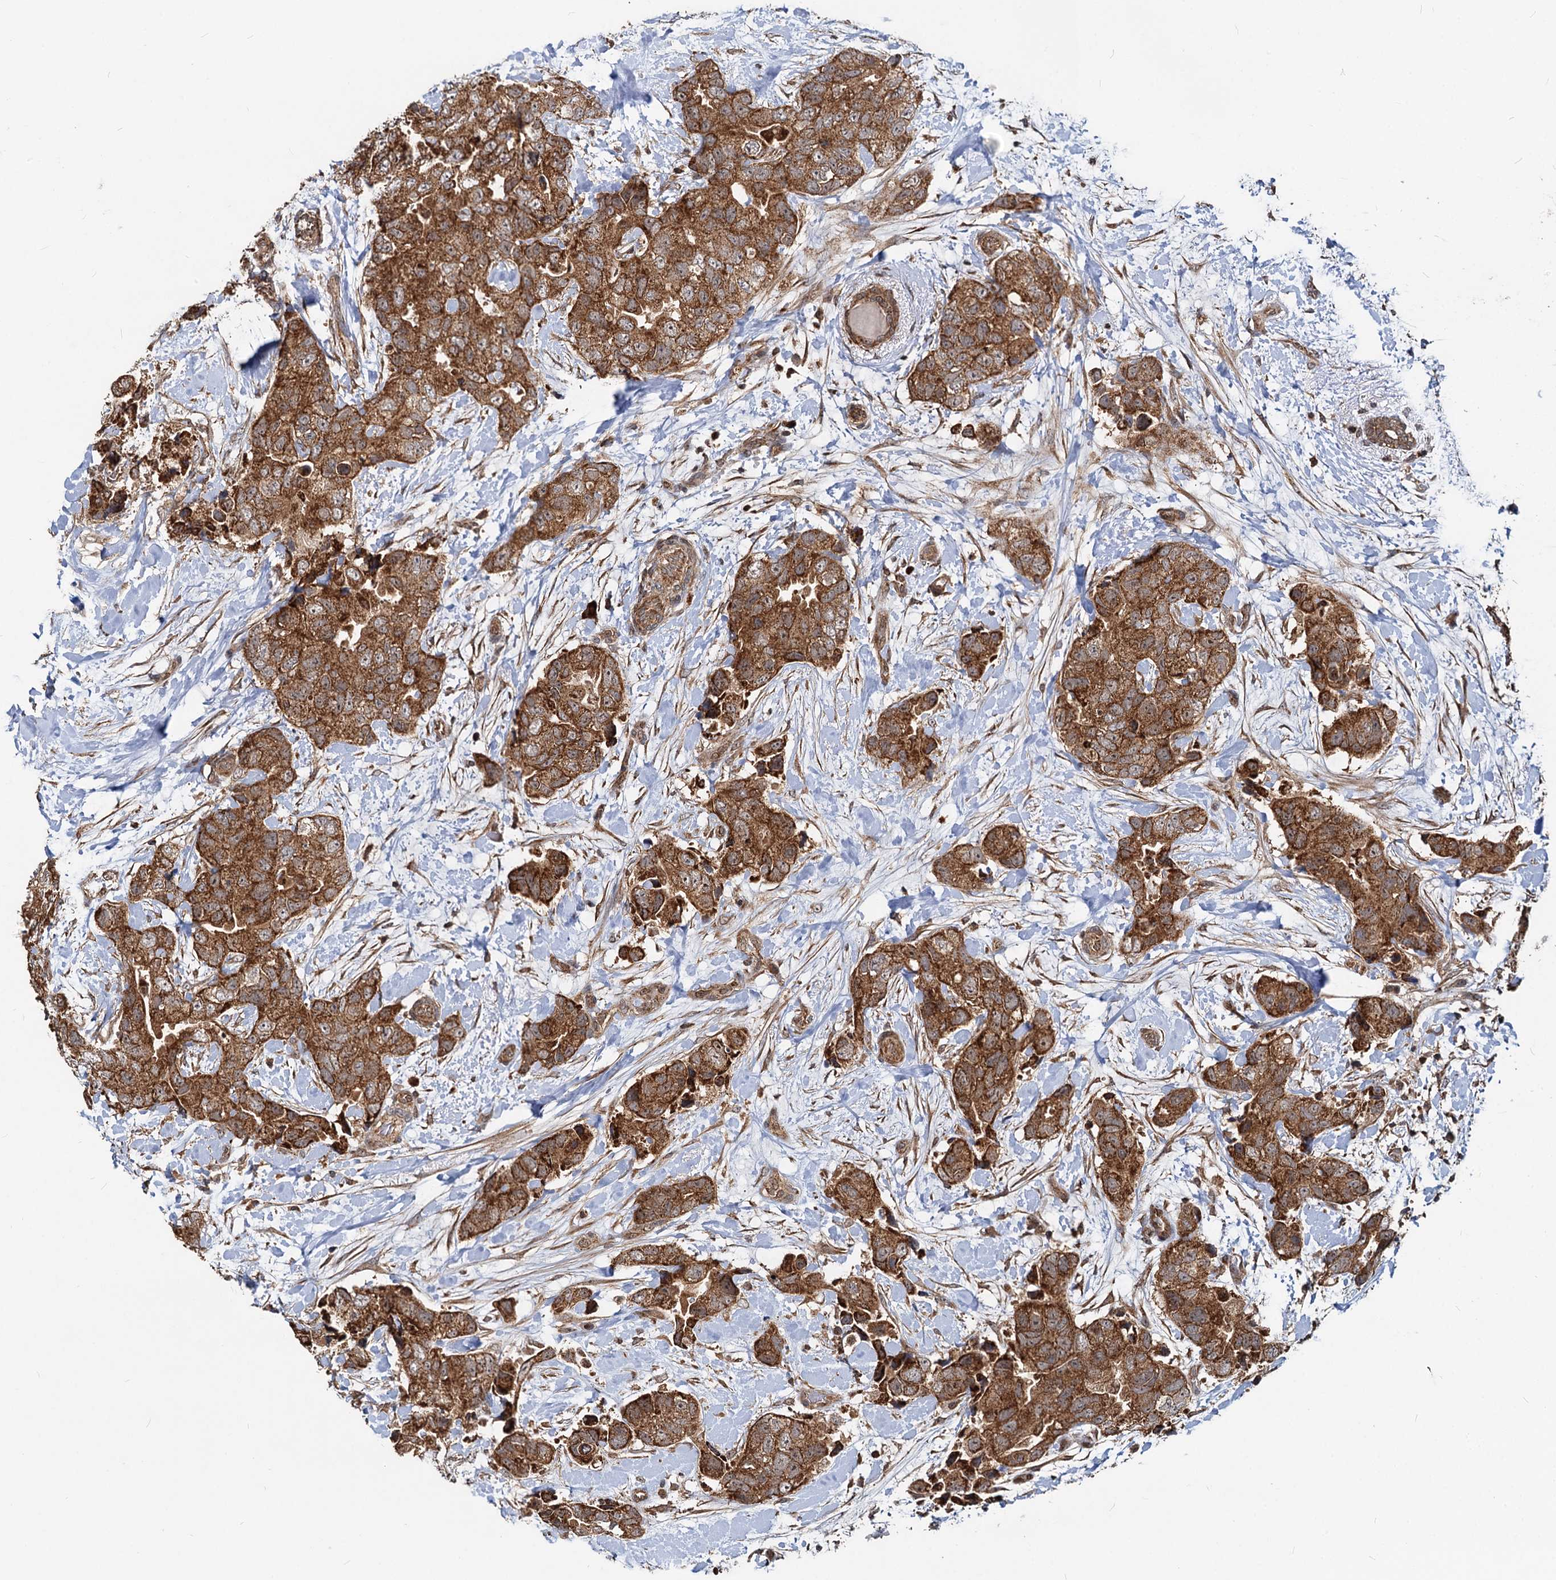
{"staining": {"intensity": "strong", "quantity": ">75%", "location": "cytoplasmic/membranous"}, "tissue": "breast cancer", "cell_type": "Tumor cells", "image_type": "cancer", "snomed": [{"axis": "morphology", "description": "Duct carcinoma"}, {"axis": "topography", "description": "Breast"}], "caption": "Approximately >75% of tumor cells in human breast cancer (infiltrating ductal carcinoma) show strong cytoplasmic/membranous protein expression as visualized by brown immunohistochemical staining.", "gene": "CEP76", "patient": {"sex": "female", "age": 62}}